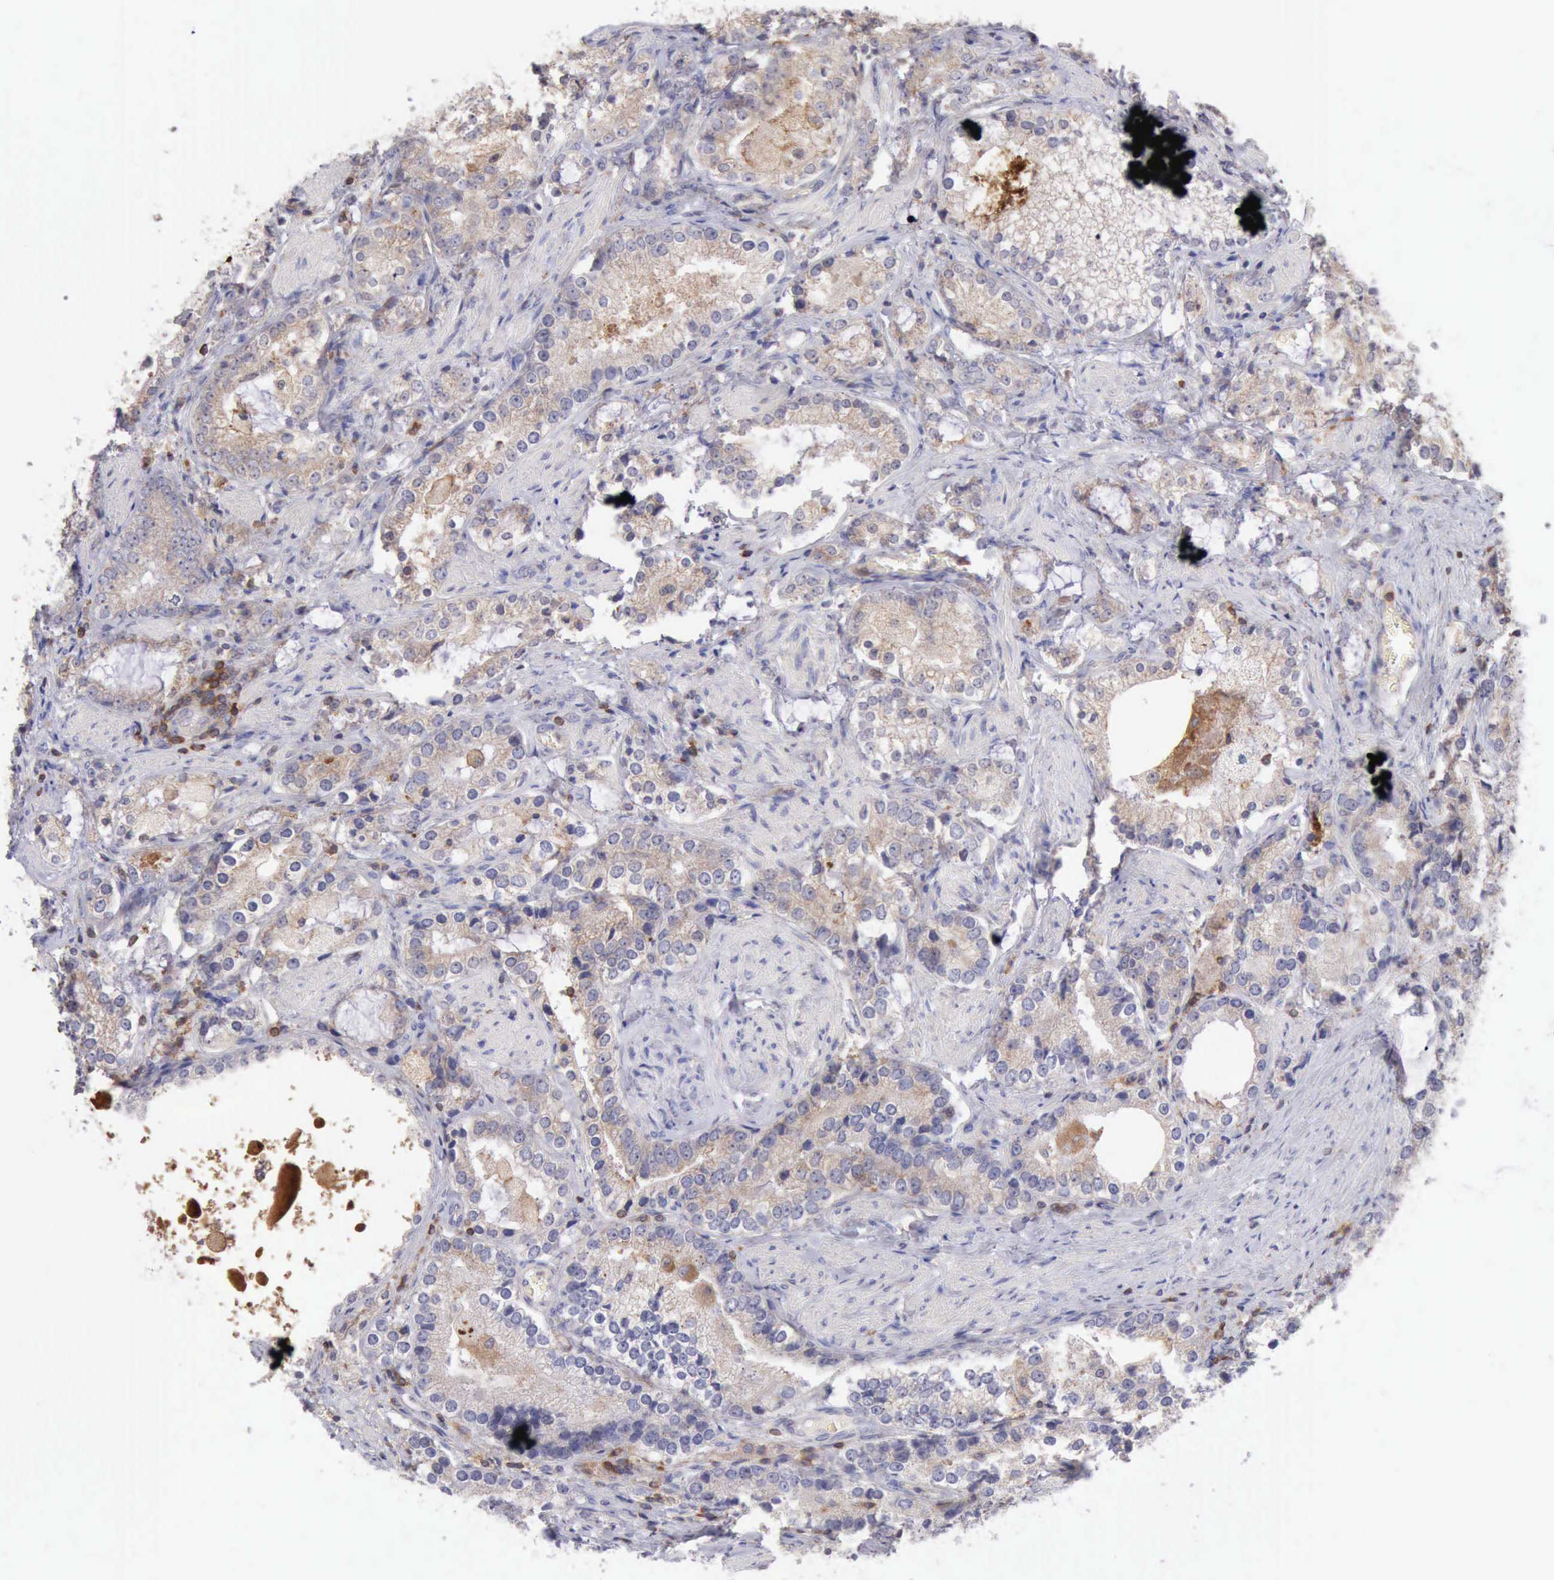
{"staining": {"intensity": "weak", "quantity": "25%-75%", "location": "cytoplasmic/membranous"}, "tissue": "prostate cancer", "cell_type": "Tumor cells", "image_type": "cancer", "snomed": [{"axis": "morphology", "description": "Adenocarcinoma, High grade"}, {"axis": "topography", "description": "Prostate"}], "caption": "Protein positivity by immunohistochemistry shows weak cytoplasmic/membranous expression in about 25%-75% of tumor cells in prostate cancer.", "gene": "SASH3", "patient": {"sex": "male", "age": 63}}